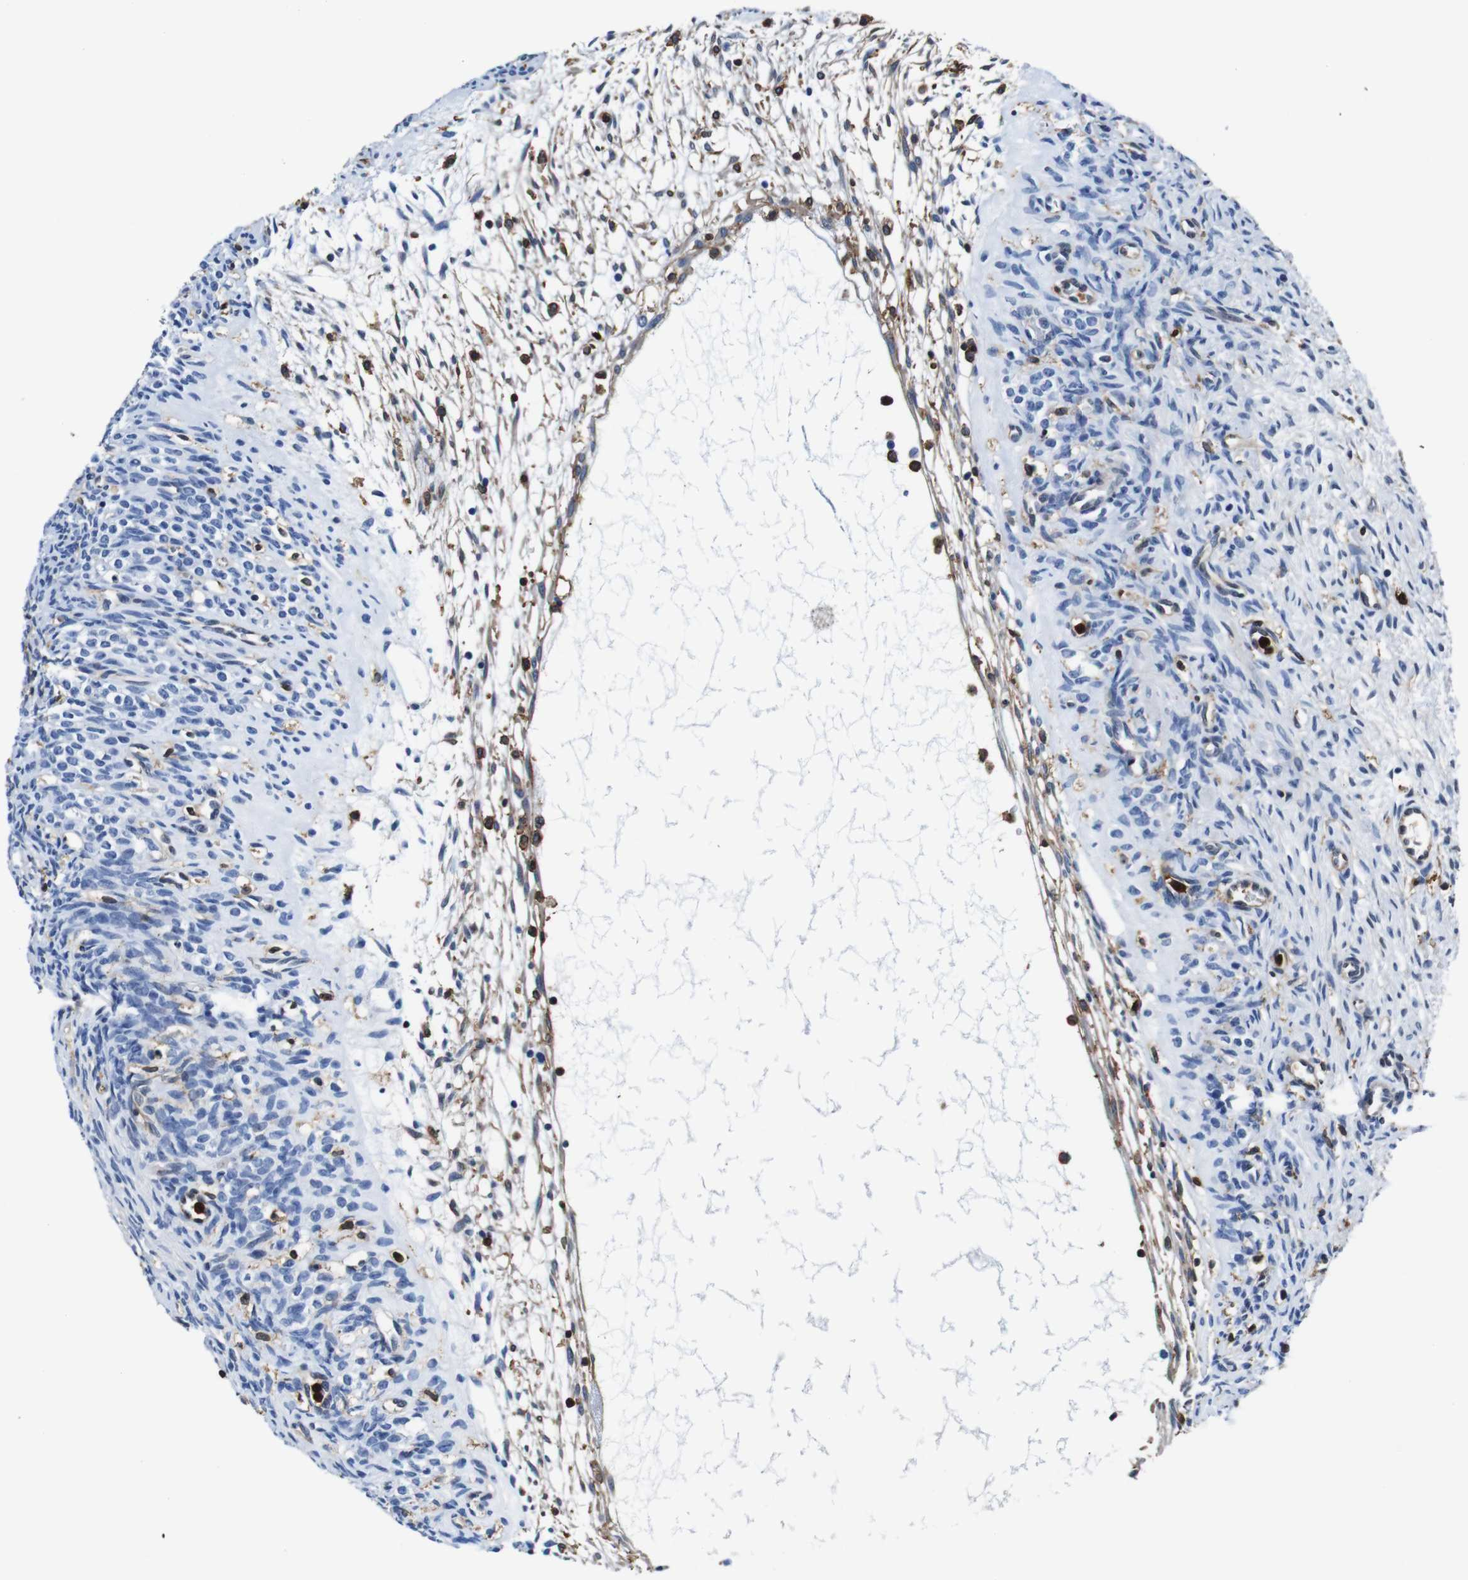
{"staining": {"intensity": "negative", "quantity": "none", "location": "none"}, "tissue": "ovary", "cell_type": "Ovarian stroma cells", "image_type": "normal", "snomed": [{"axis": "morphology", "description": "Normal tissue, NOS"}, {"axis": "topography", "description": "Ovary"}], "caption": "The IHC histopathology image has no significant expression in ovarian stroma cells of ovary.", "gene": "ANXA1", "patient": {"sex": "female", "age": 33}}